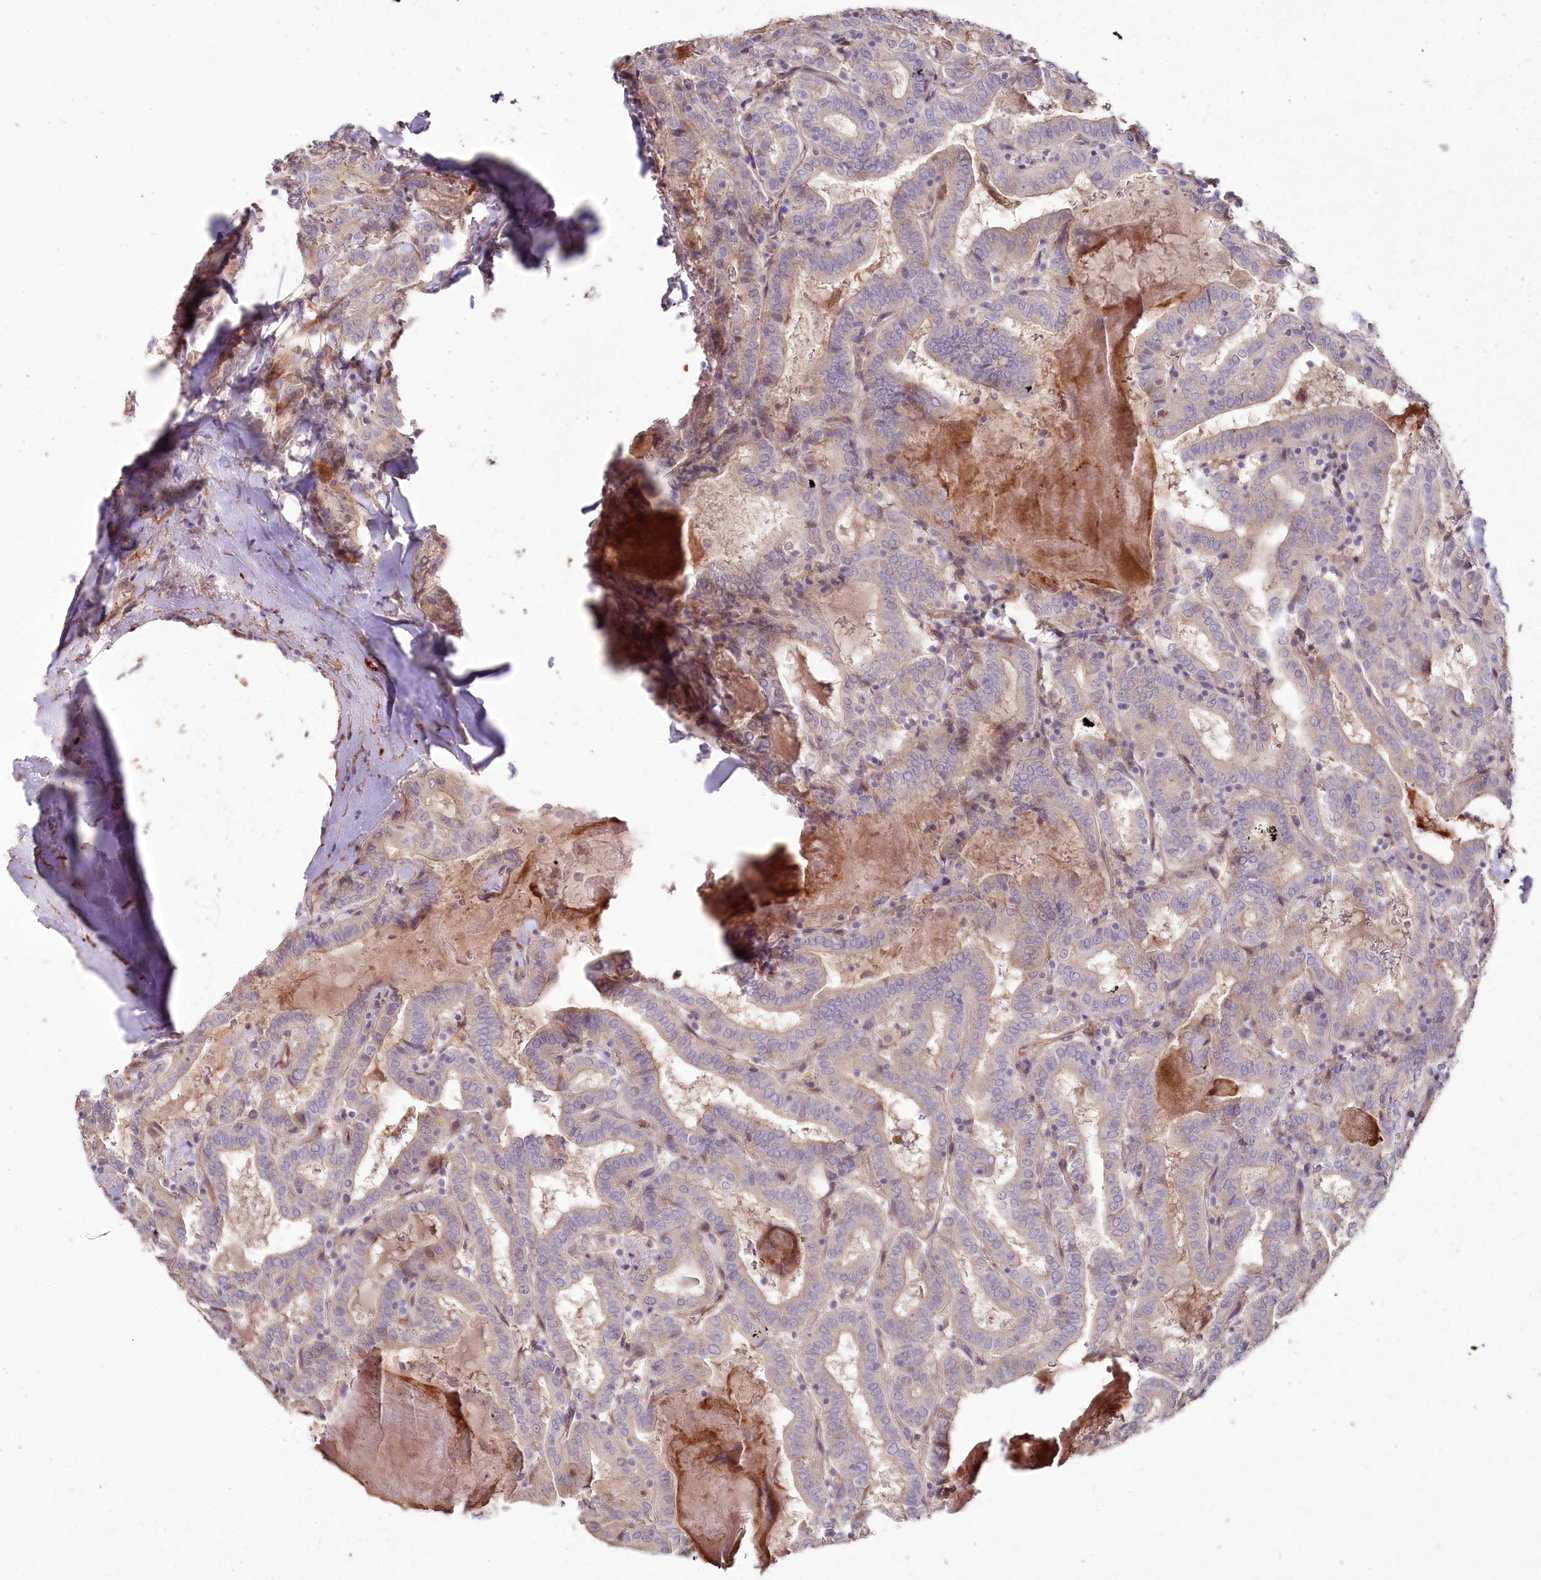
{"staining": {"intensity": "weak", "quantity": "<25%", "location": "cytoplasmic/membranous"}, "tissue": "thyroid cancer", "cell_type": "Tumor cells", "image_type": "cancer", "snomed": [{"axis": "morphology", "description": "Papillary adenocarcinoma, NOS"}, {"axis": "topography", "description": "Thyroid gland"}], "caption": "Immunohistochemistry of thyroid papillary adenocarcinoma exhibits no staining in tumor cells.", "gene": "SUMF1", "patient": {"sex": "female", "age": 72}}